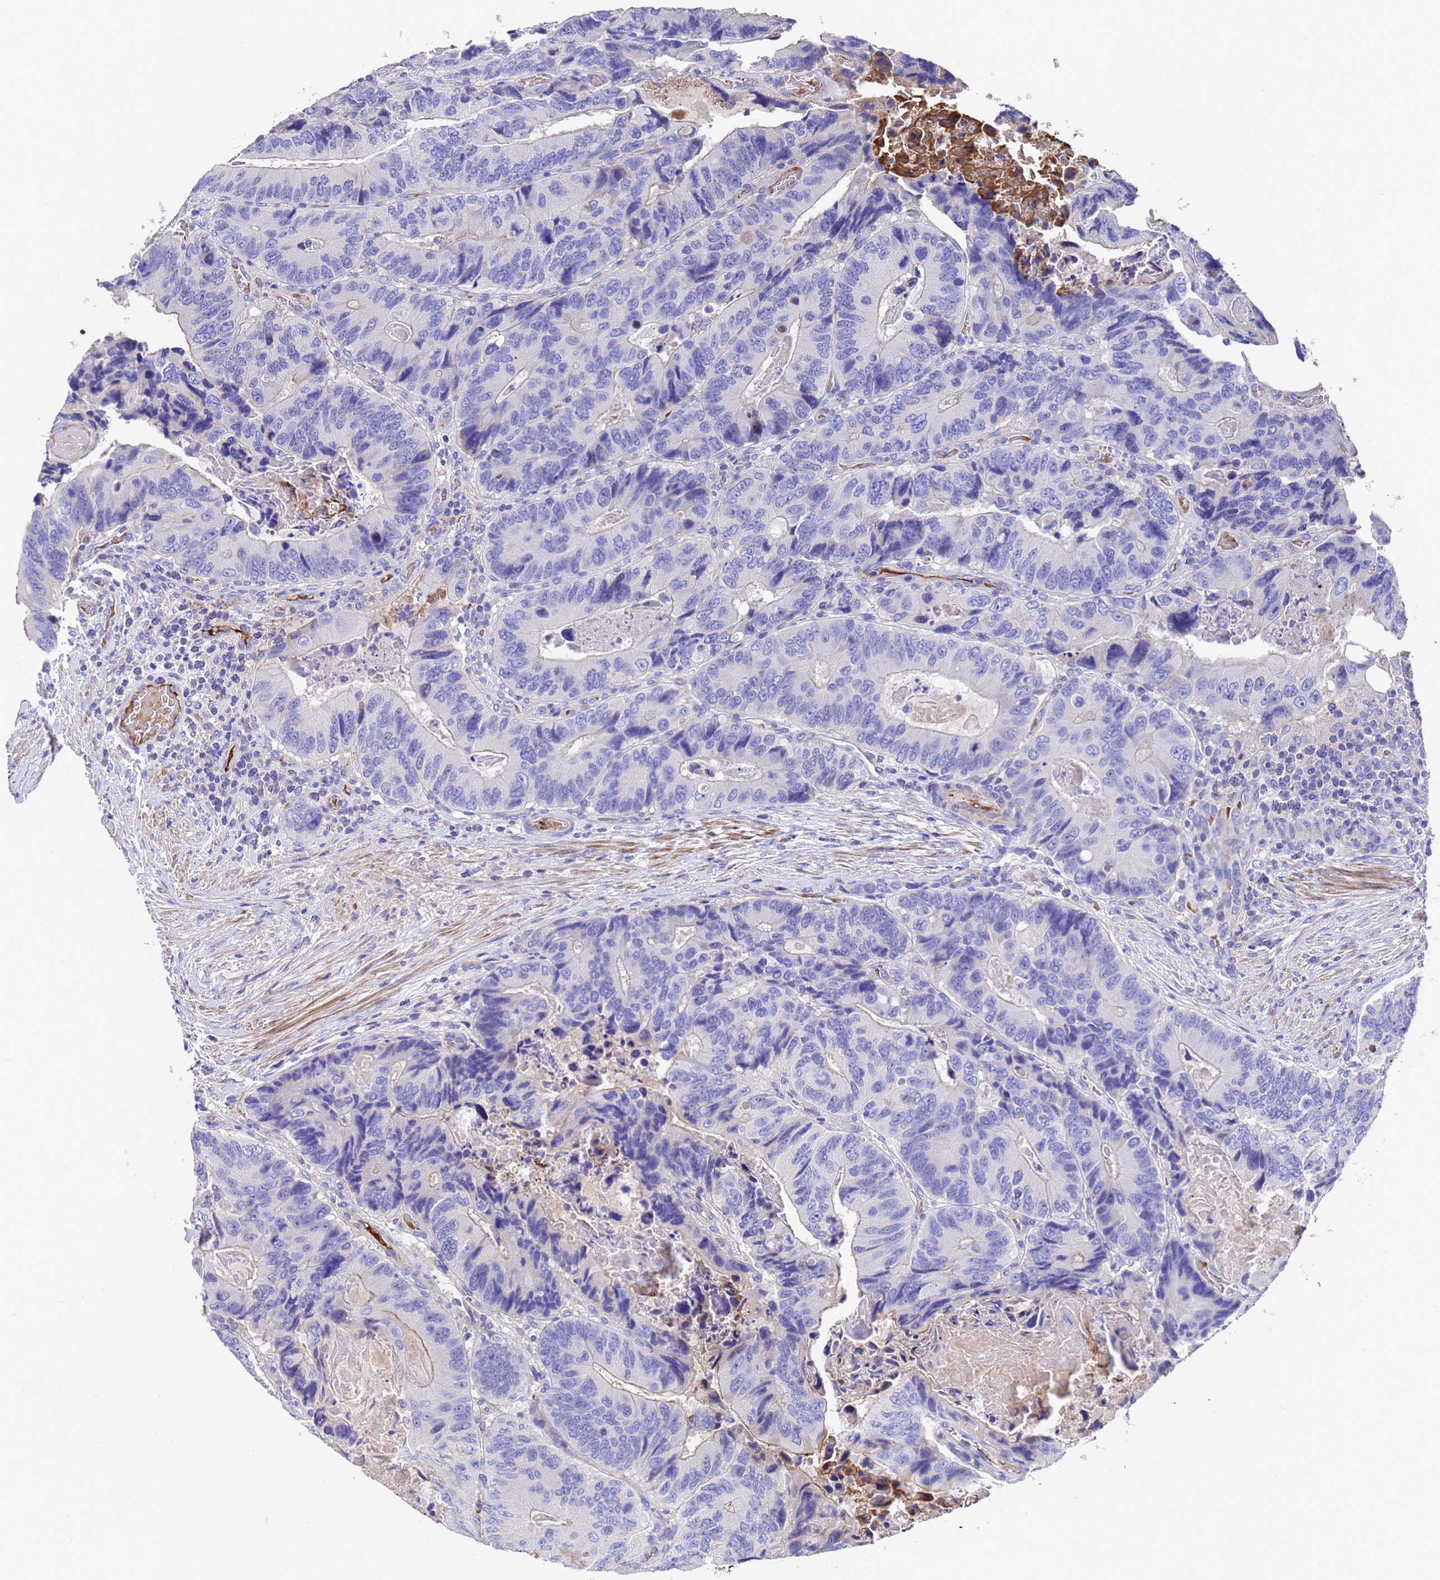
{"staining": {"intensity": "negative", "quantity": "none", "location": "none"}, "tissue": "colorectal cancer", "cell_type": "Tumor cells", "image_type": "cancer", "snomed": [{"axis": "morphology", "description": "Adenocarcinoma, NOS"}, {"axis": "topography", "description": "Colon"}], "caption": "Colorectal cancer stained for a protein using immunohistochemistry (IHC) displays no staining tumor cells.", "gene": "ELP6", "patient": {"sex": "male", "age": 84}}